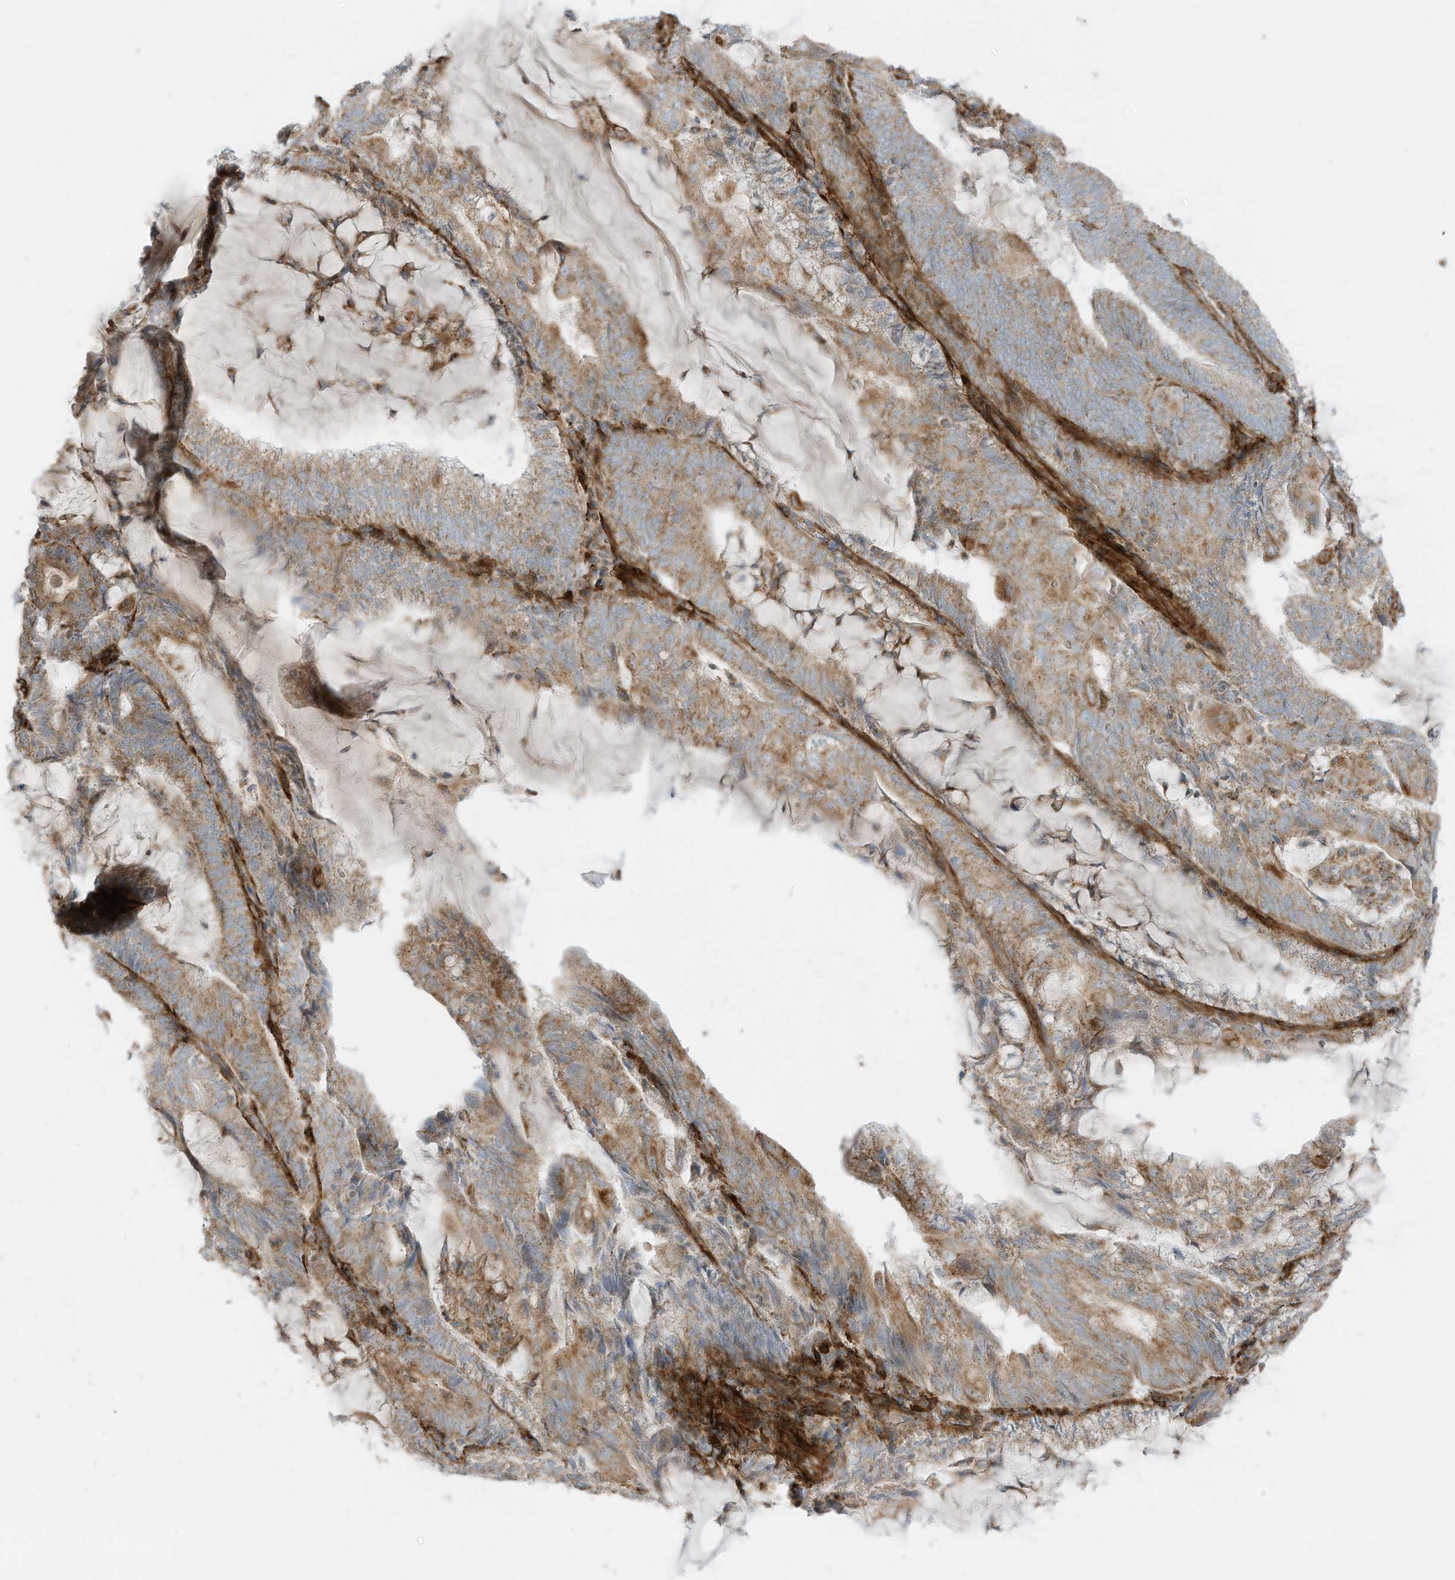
{"staining": {"intensity": "moderate", "quantity": "25%-75%", "location": "cytoplasmic/membranous"}, "tissue": "endometrial cancer", "cell_type": "Tumor cells", "image_type": "cancer", "snomed": [{"axis": "morphology", "description": "Adenocarcinoma, NOS"}, {"axis": "topography", "description": "Endometrium"}], "caption": "Adenocarcinoma (endometrial) stained with a protein marker shows moderate staining in tumor cells.", "gene": "ABCB7", "patient": {"sex": "female", "age": 81}}